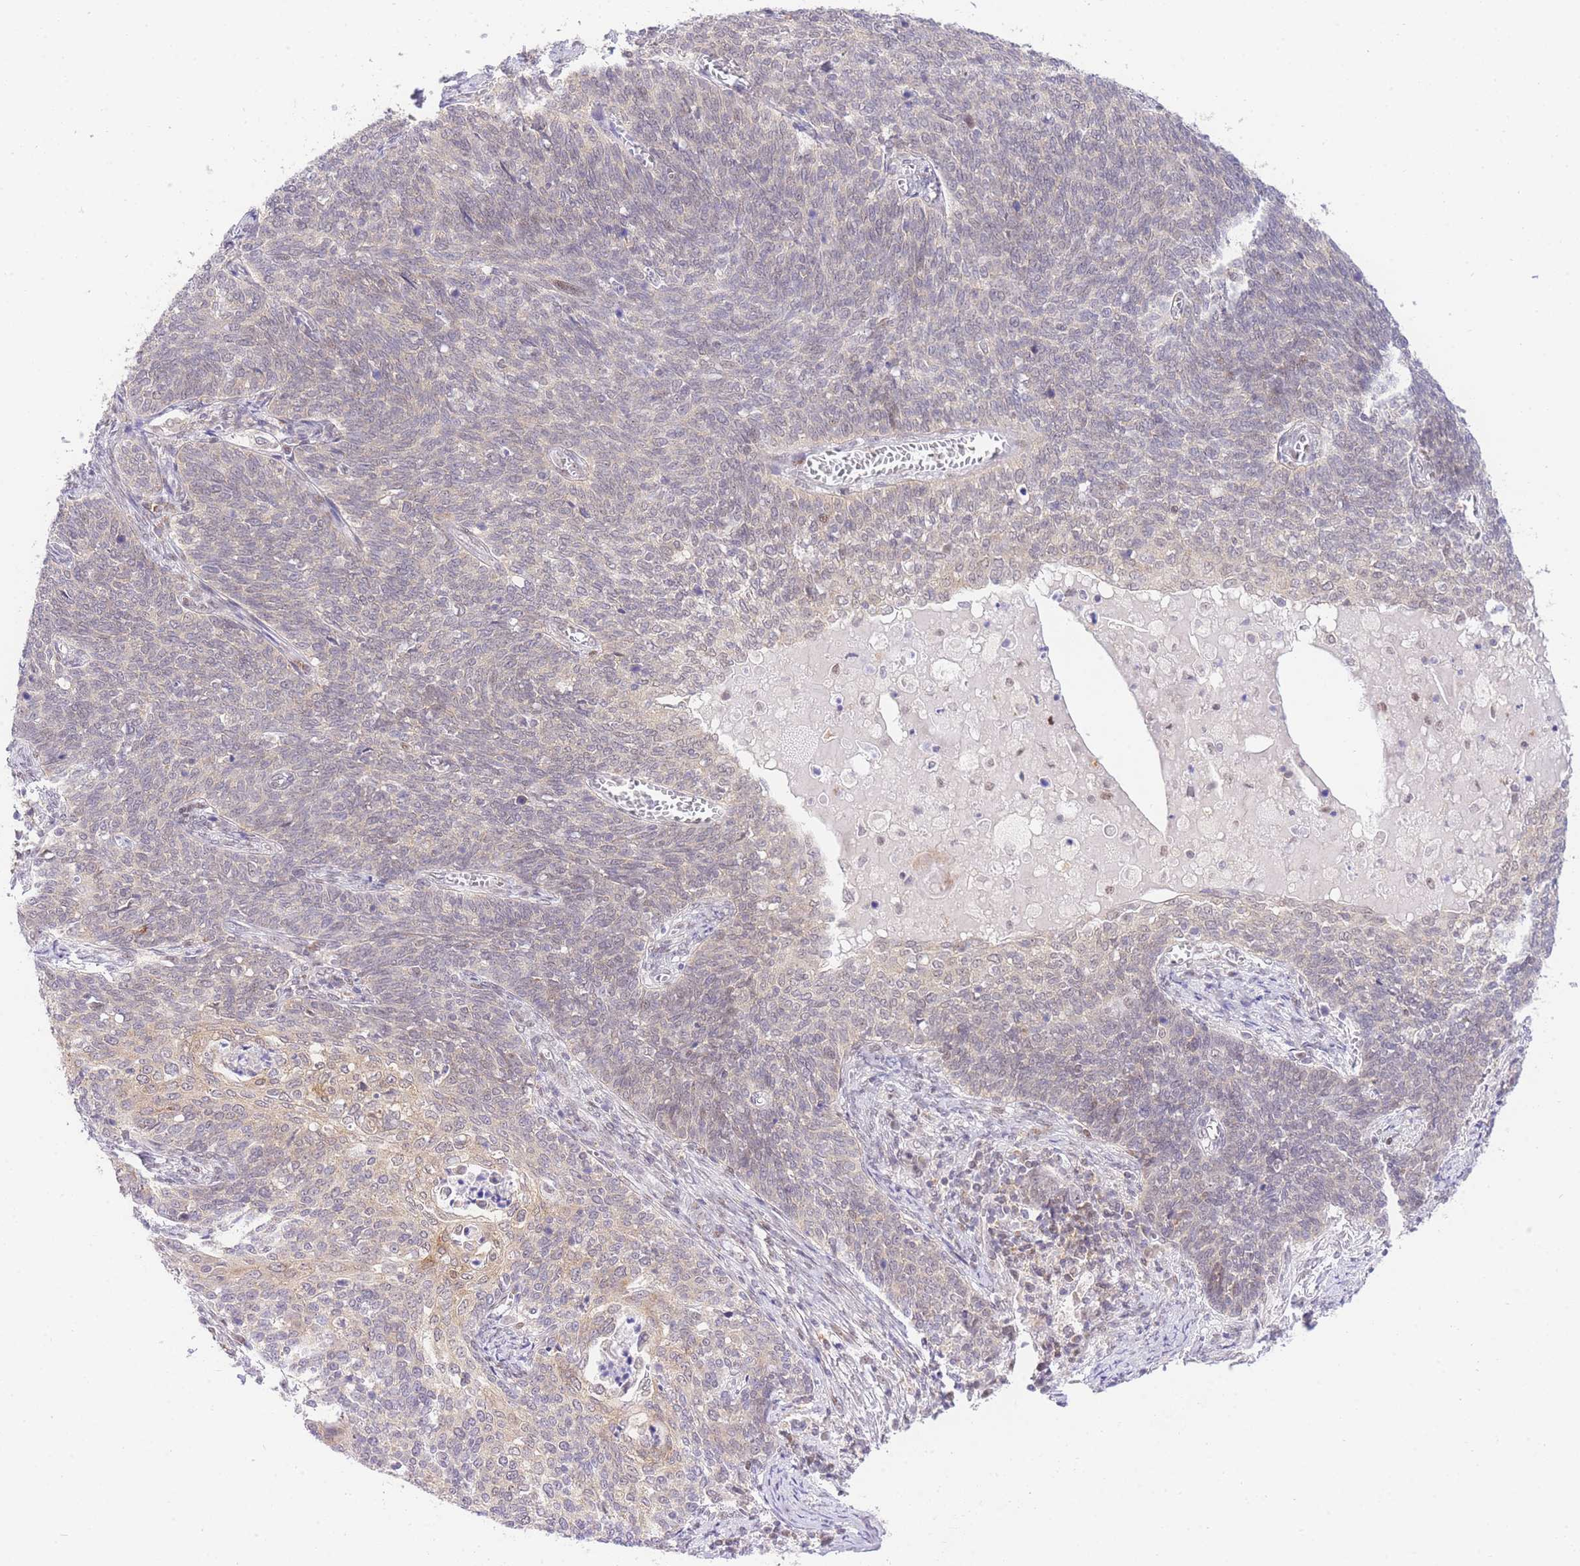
{"staining": {"intensity": "negative", "quantity": "none", "location": "none"}, "tissue": "cervical cancer", "cell_type": "Tumor cells", "image_type": "cancer", "snomed": [{"axis": "morphology", "description": "Squamous cell carcinoma, NOS"}, {"axis": "topography", "description": "Cervix"}], "caption": "A high-resolution photomicrograph shows IHC staining of squamous cell carcinoma (cervical), which displays no significant expression in tumor cells.", "gene": "STK39", "patient": {"sex": "female", "age": 39}}